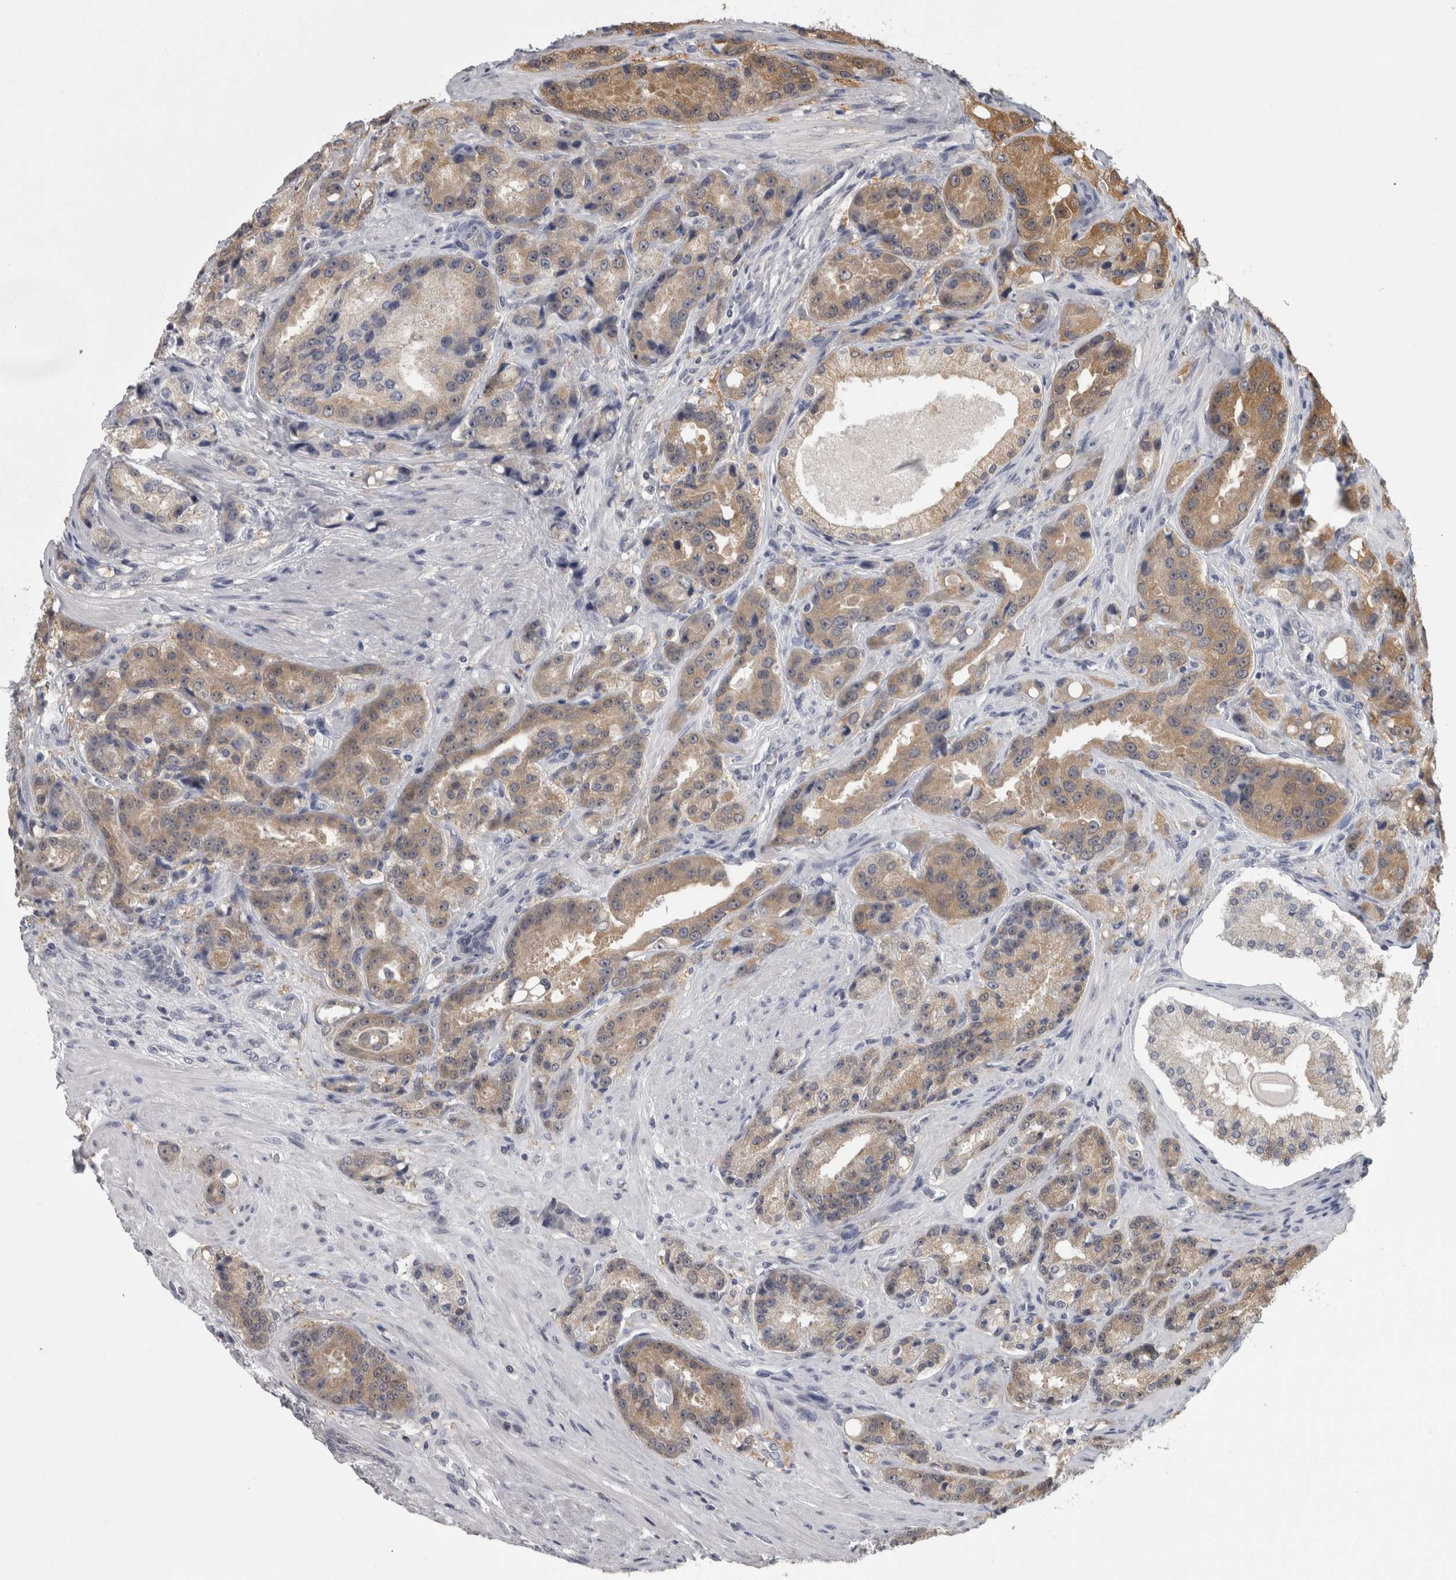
{"staining": {"intensity": "moderate", "quantity": ">75%", "location": "cytoplasmic/membranous"}, "tissue": "prostate cancer", "cell_type": "Tumor cells", "image_type": "cancer", "snomed": [{"axis": "morphology", "description": "Adenocarcinoma, High grade"}, {"axis": "topography", "description": "Prostate"}], "caption": "Moderate cytoplasmic/membranous staining for a protein is seen in approximately >75% of tumor cells of prostate cancer (adenocarcinoma (high-grade)) using immunohistochemistry.", "gene": "APRT", "patient": {"sex": "male", "age": 60}}